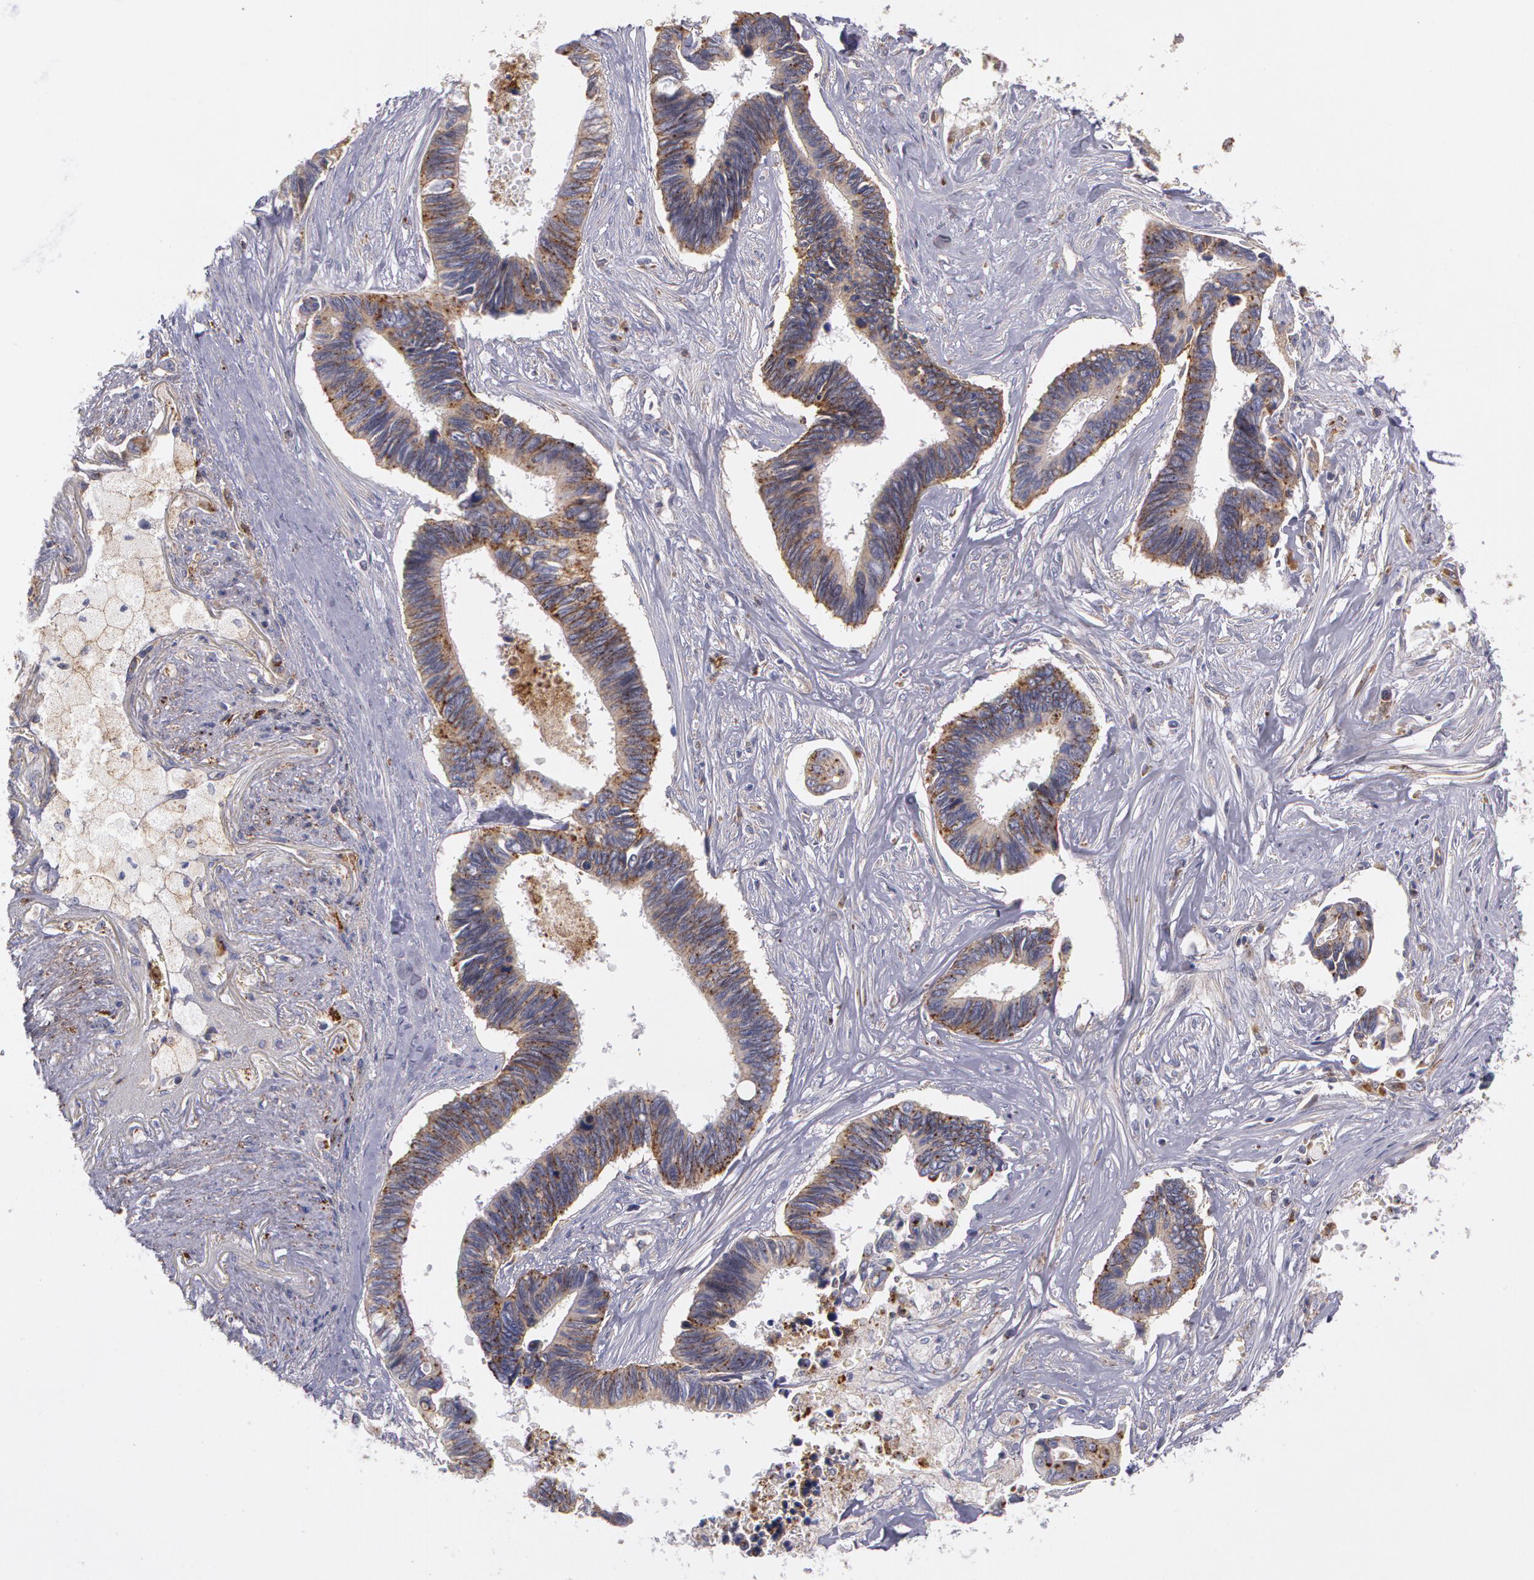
{"staining": {"intensity": "weak", "quantity": ">75%", "location": "cytoplasmic/membranous"}, "tissue": "pancreatic cancer", "cell_type": "Tumor cells", "image_type": "cancer", "snomed": [{"axis": "morphology", "description": "Adenocarcinoma, NOS"}, {"axis": "topography", "description": "Pancreas"}], "caption": "Immunohistochemical staining of human adenocarcinoma (pancreatic) reveals low levels of weak cytoplasmic/membranous protein expression in approximately >75% of tumor cells. Nuclei are stained in blue.", "gene": "FLOT2", "patient": {"sex": "female", "age": 70}}